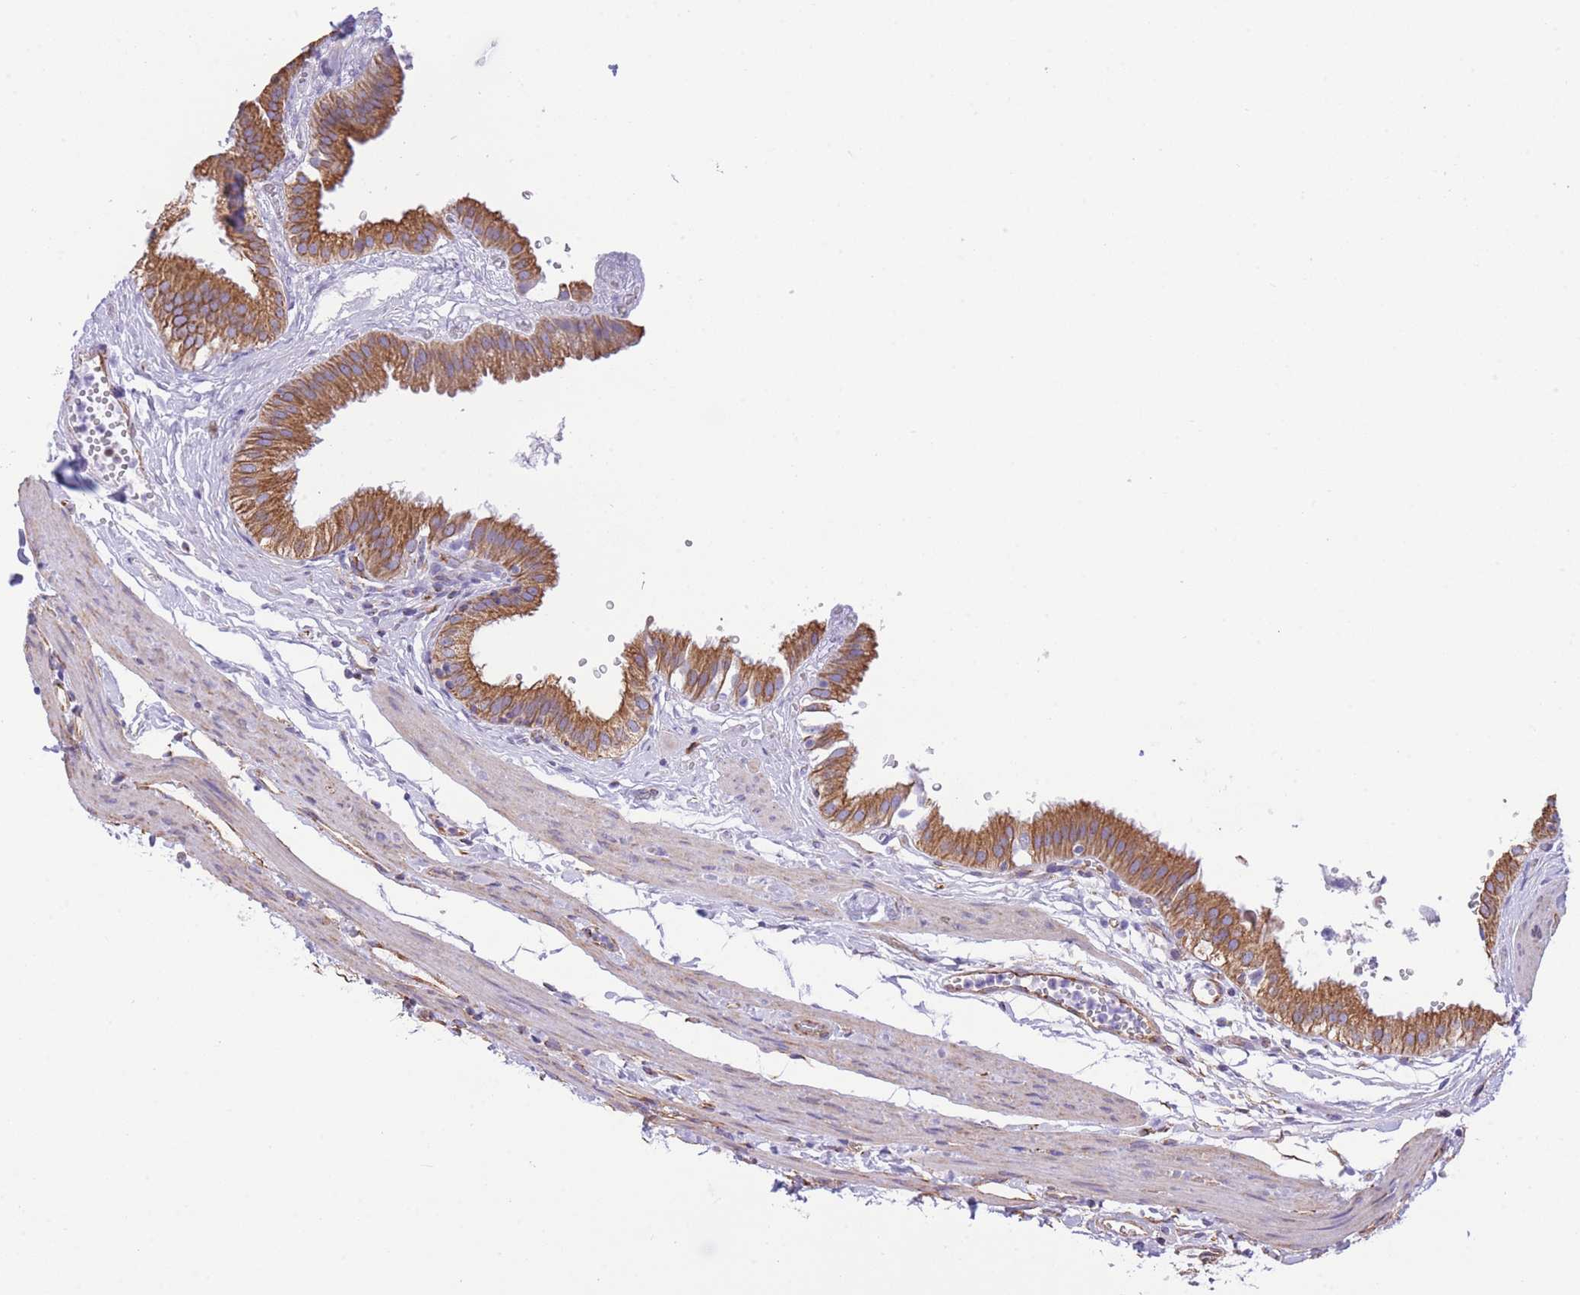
{"staining": {"intensity": "moderate", "quantity": ">75%", "location": "cytoplasmic/membranous"}, "tissue": "gallbladder", "cell_type": "Glandular cells", "image_type": "normal", "snomed": [{"axis": "morphology", "description": "Normal tissue, NOS"}, {"axis": "topography", "description": "Gallbladder"}], "caption": "An image of gallbladder stained for a protein displays moderate cytoplasmic/membranous brown staining in glandular cells. (Brightfield microscopy of DAB IHC at high magnification).", "gene": "RHOU", "patient": {"sex": "female", "age": 61}}